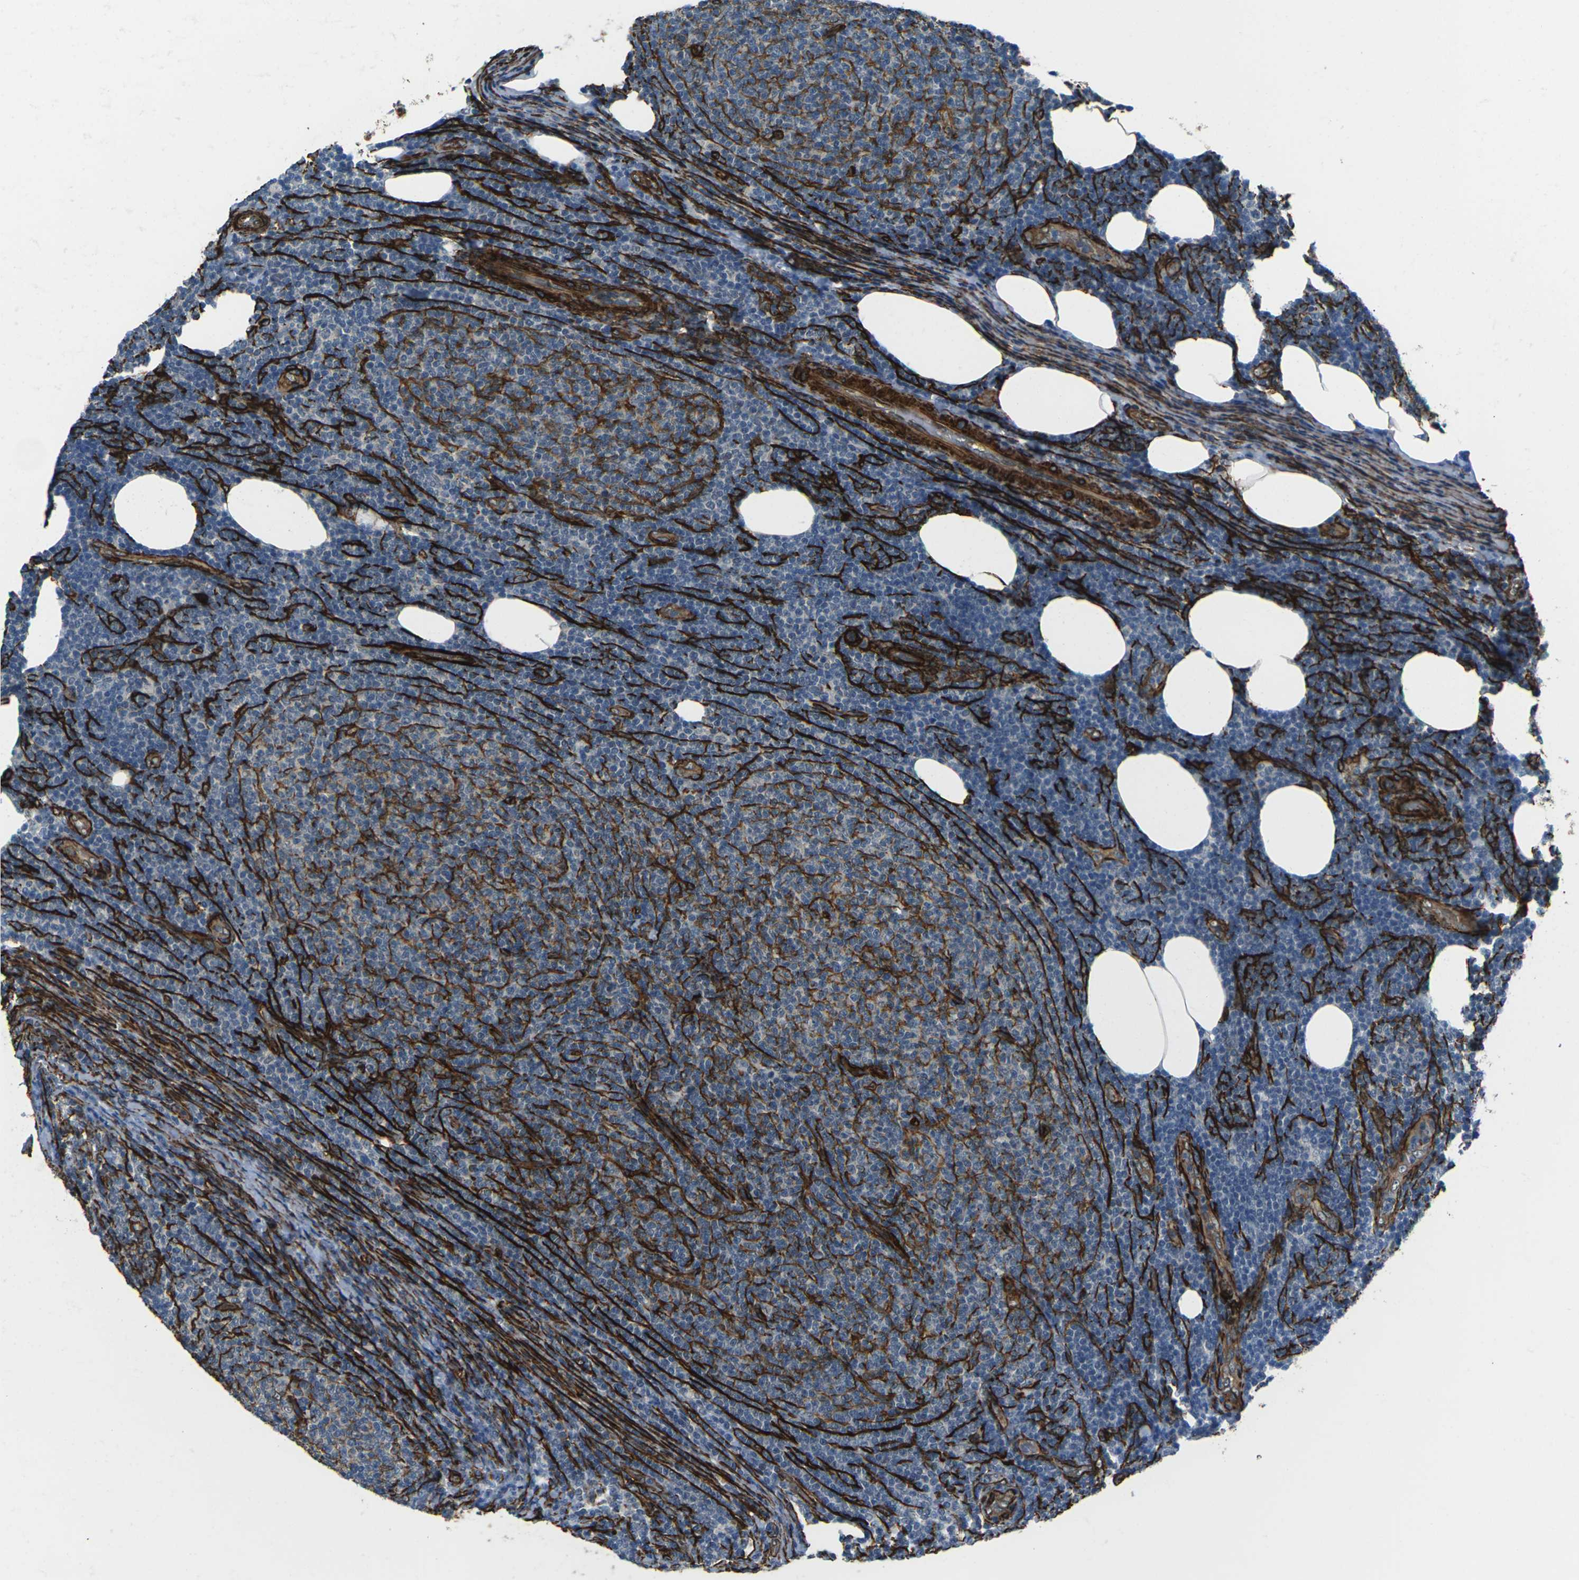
{"staining": {"intensity": "negative", "quantity": "none", "location": "none"}, "tissue": "lymphoma", "cell_type": "Tumor cells", "image_type": "cancer", "snomed": [{"axis": "morphology", "description": "Malignant lymphoma, non-Hodgkin's type, Low grade"}, {"axis": "topography", "description": "Lymph node"}], "caption": "Malignant lymphoma, non-Hodgkin's type (low-grade) was stained to show a protein in brown. There is no significant expression in tumor cells. (DAB immunohistochemistry (IHC), high magnification).", "gene": "GRAMD1C", "patient": {"sex": "male", "age": 66}}